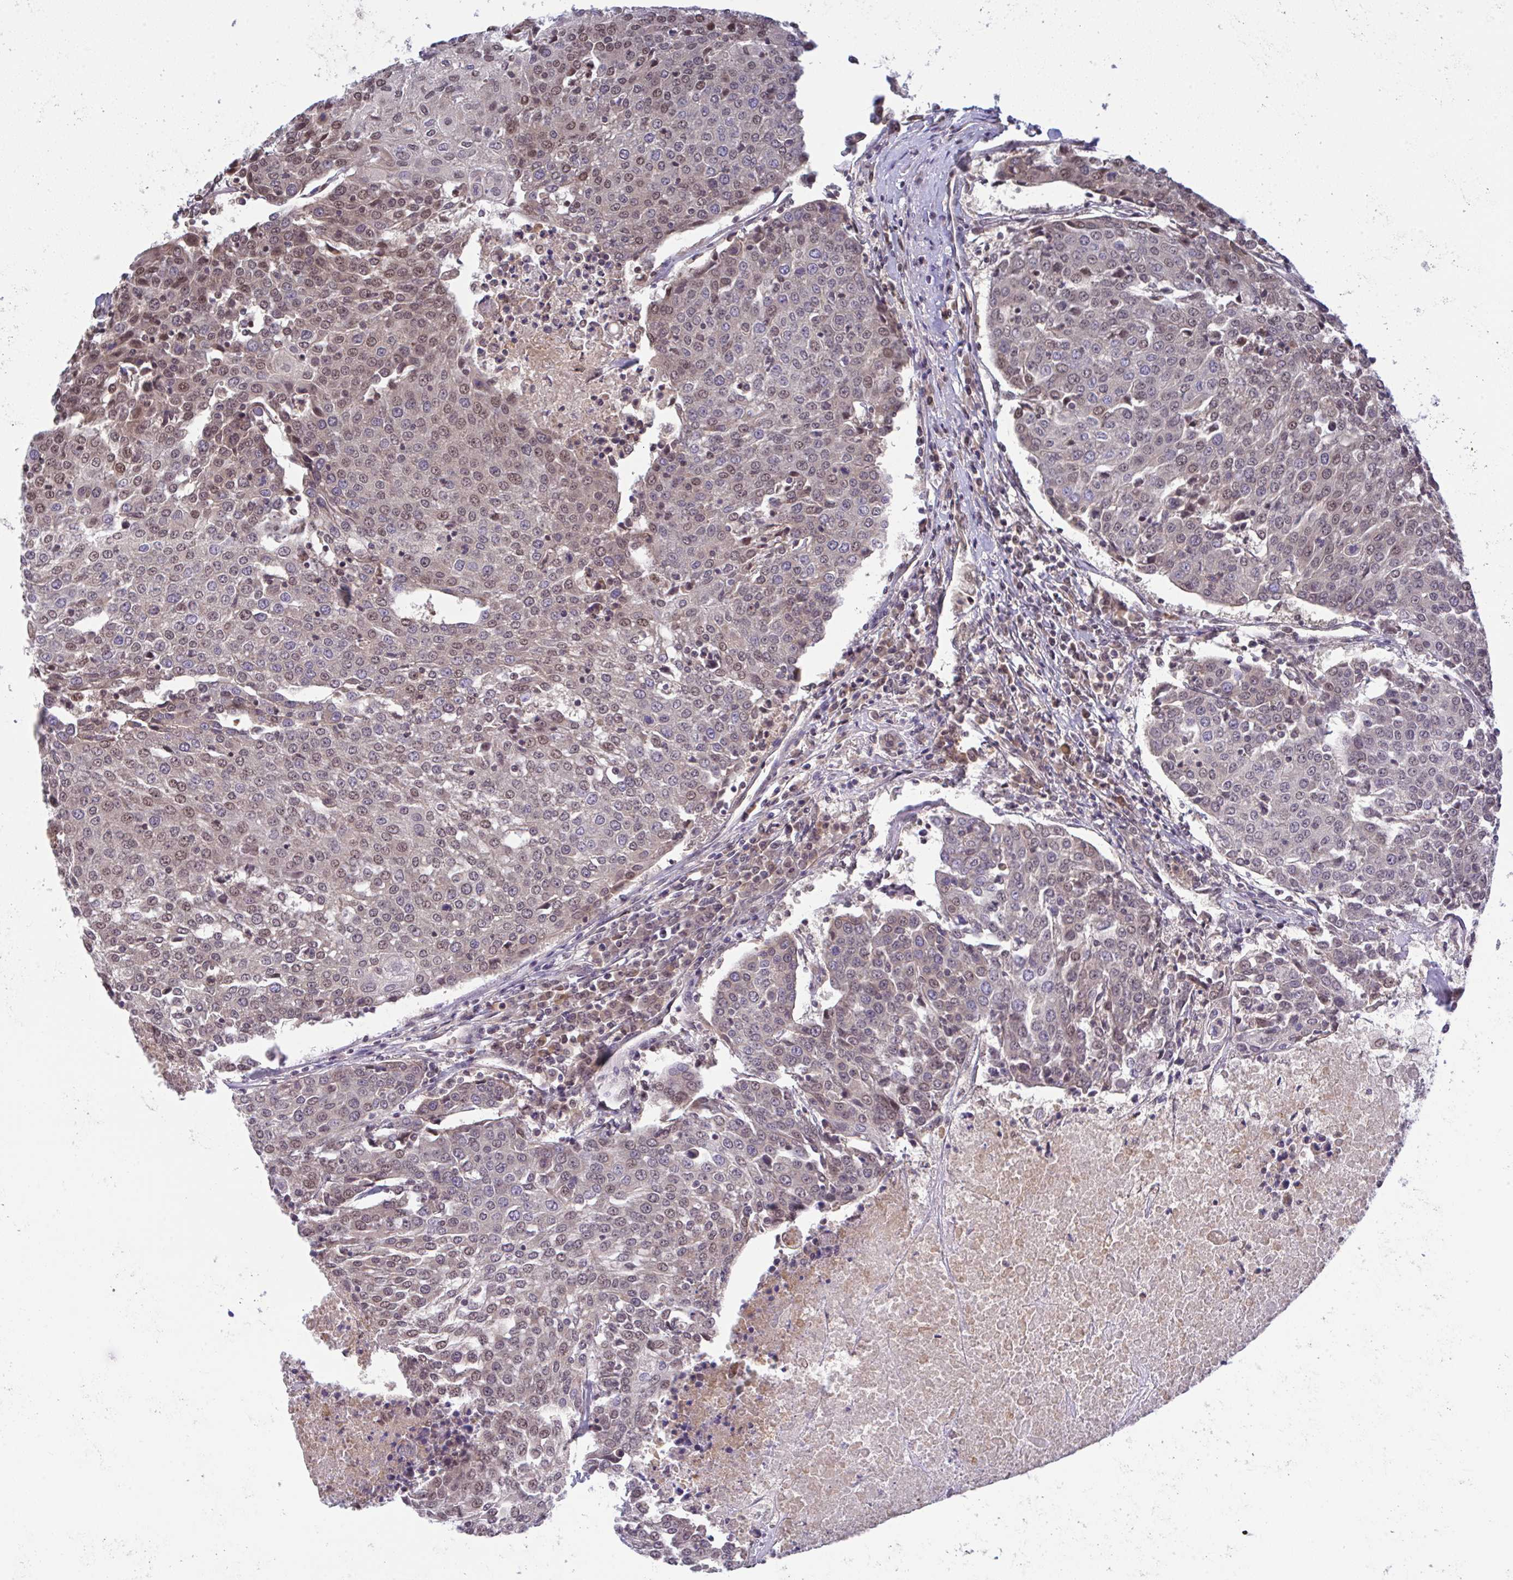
{"staining": {"intensity": "moderate", "quantity": "25%-75%", "location": "nuclear"}, "tissue": "urothelial cancer", "cell_type": "Tumor cells", "image_type": "cancer", "snomed": [{"axis": "morphology", "description": "Urothelial carcinoma, High grade"}, {"axis": "topography", "description": "Urinary bladder"}], "caption": "Human high-grade urothelial carcinoma stained with a protein marker reveals moderate staining in tumor cells.", "gene": "C9orf64", "patient": {"sex": "female", "age": 85}}